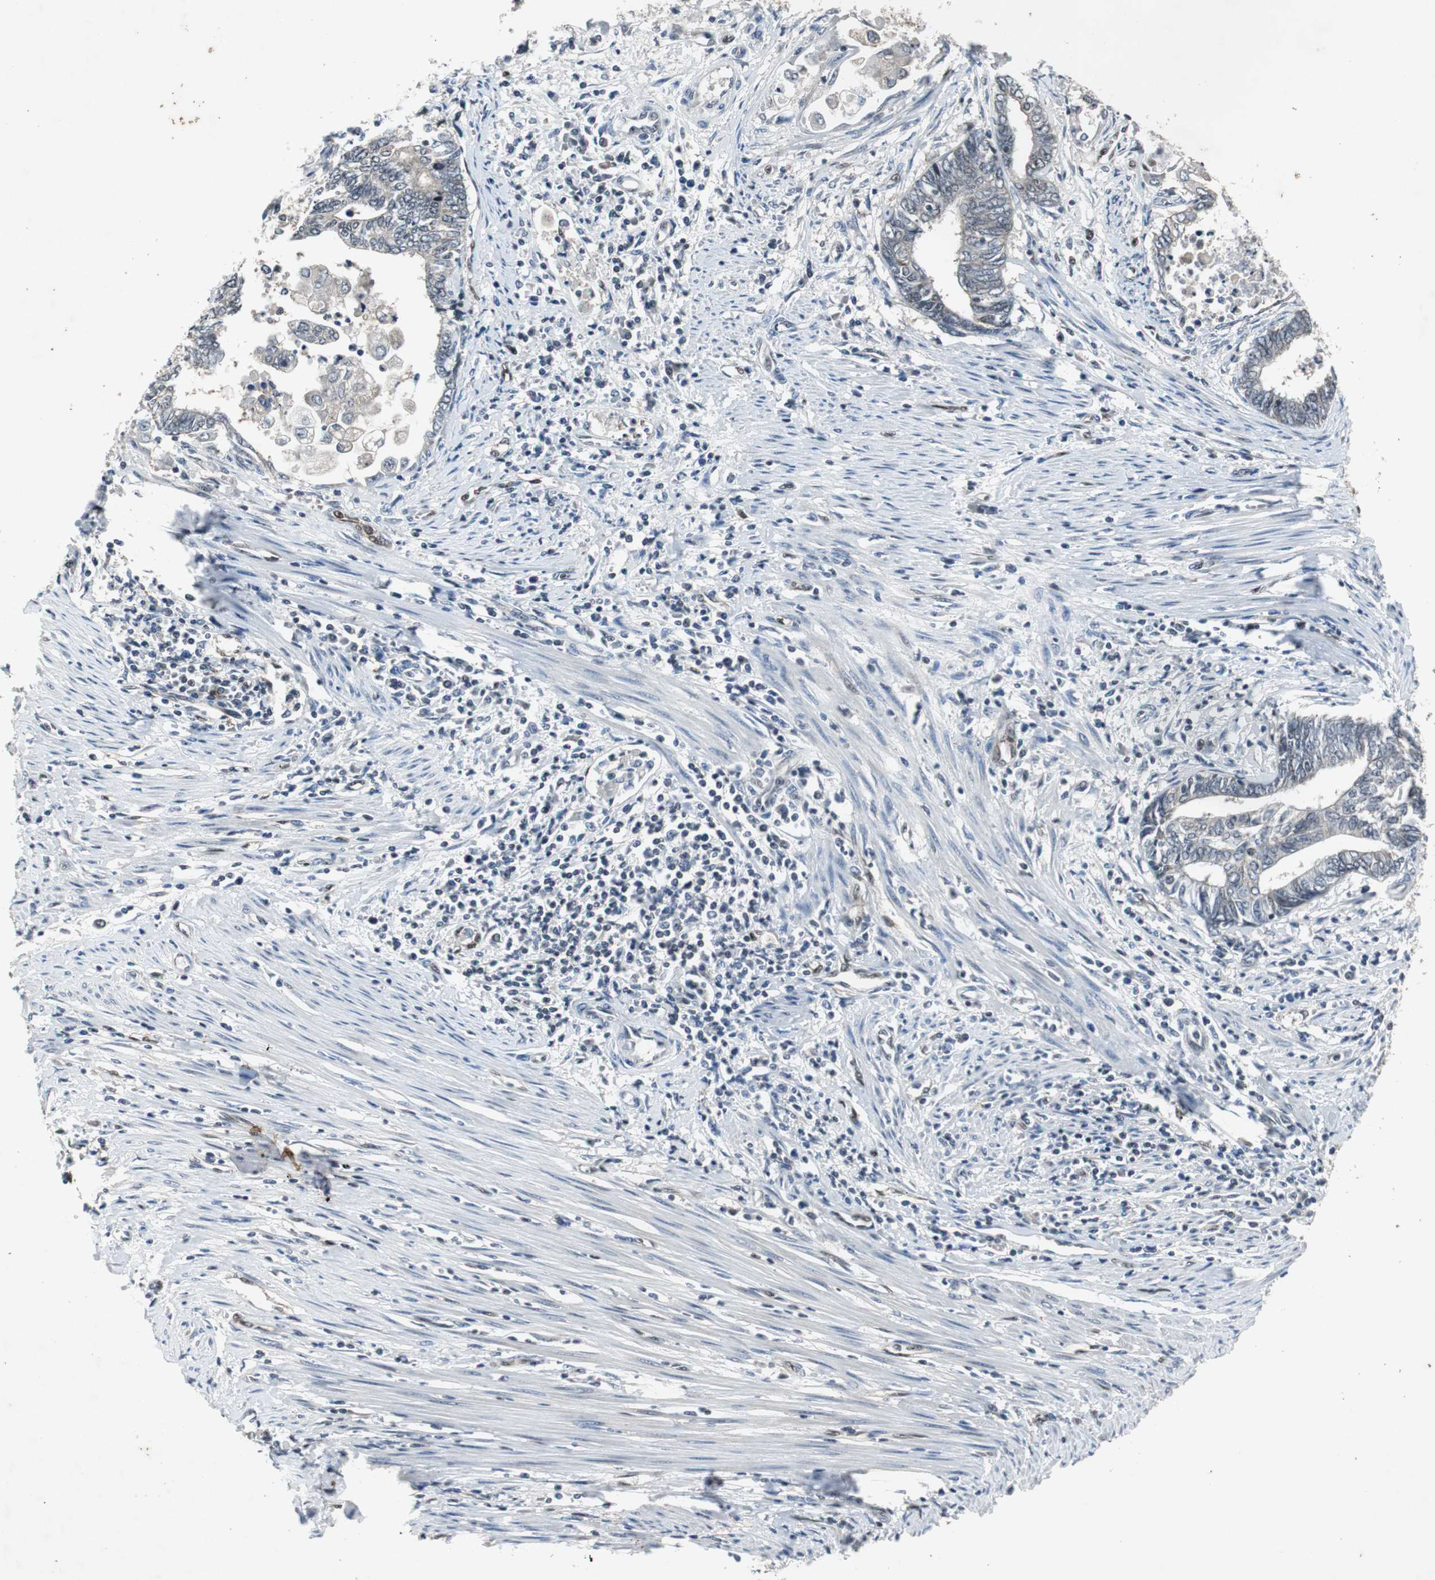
{"staining": {"intensity": "negative", "quantity": "none", "location": "none"}, "tissue": "endometrial cancer", "cell_type": "Tumor cells", "image_type": "cancer", "snomed": [{"axis": "morphology", "description": "Adenocarcinoma, NOS"}, {"axis": "topography", "description": "Uterus"}, {"axis": "topography", "description": "Endometrium"}], "caption": "This is an IHC histopathology image of human endometrial adenocarcinoma. There is no expression in tumor cells.", "gene": "SMAD1", "patient": {"sex": "female", "age": 70}}